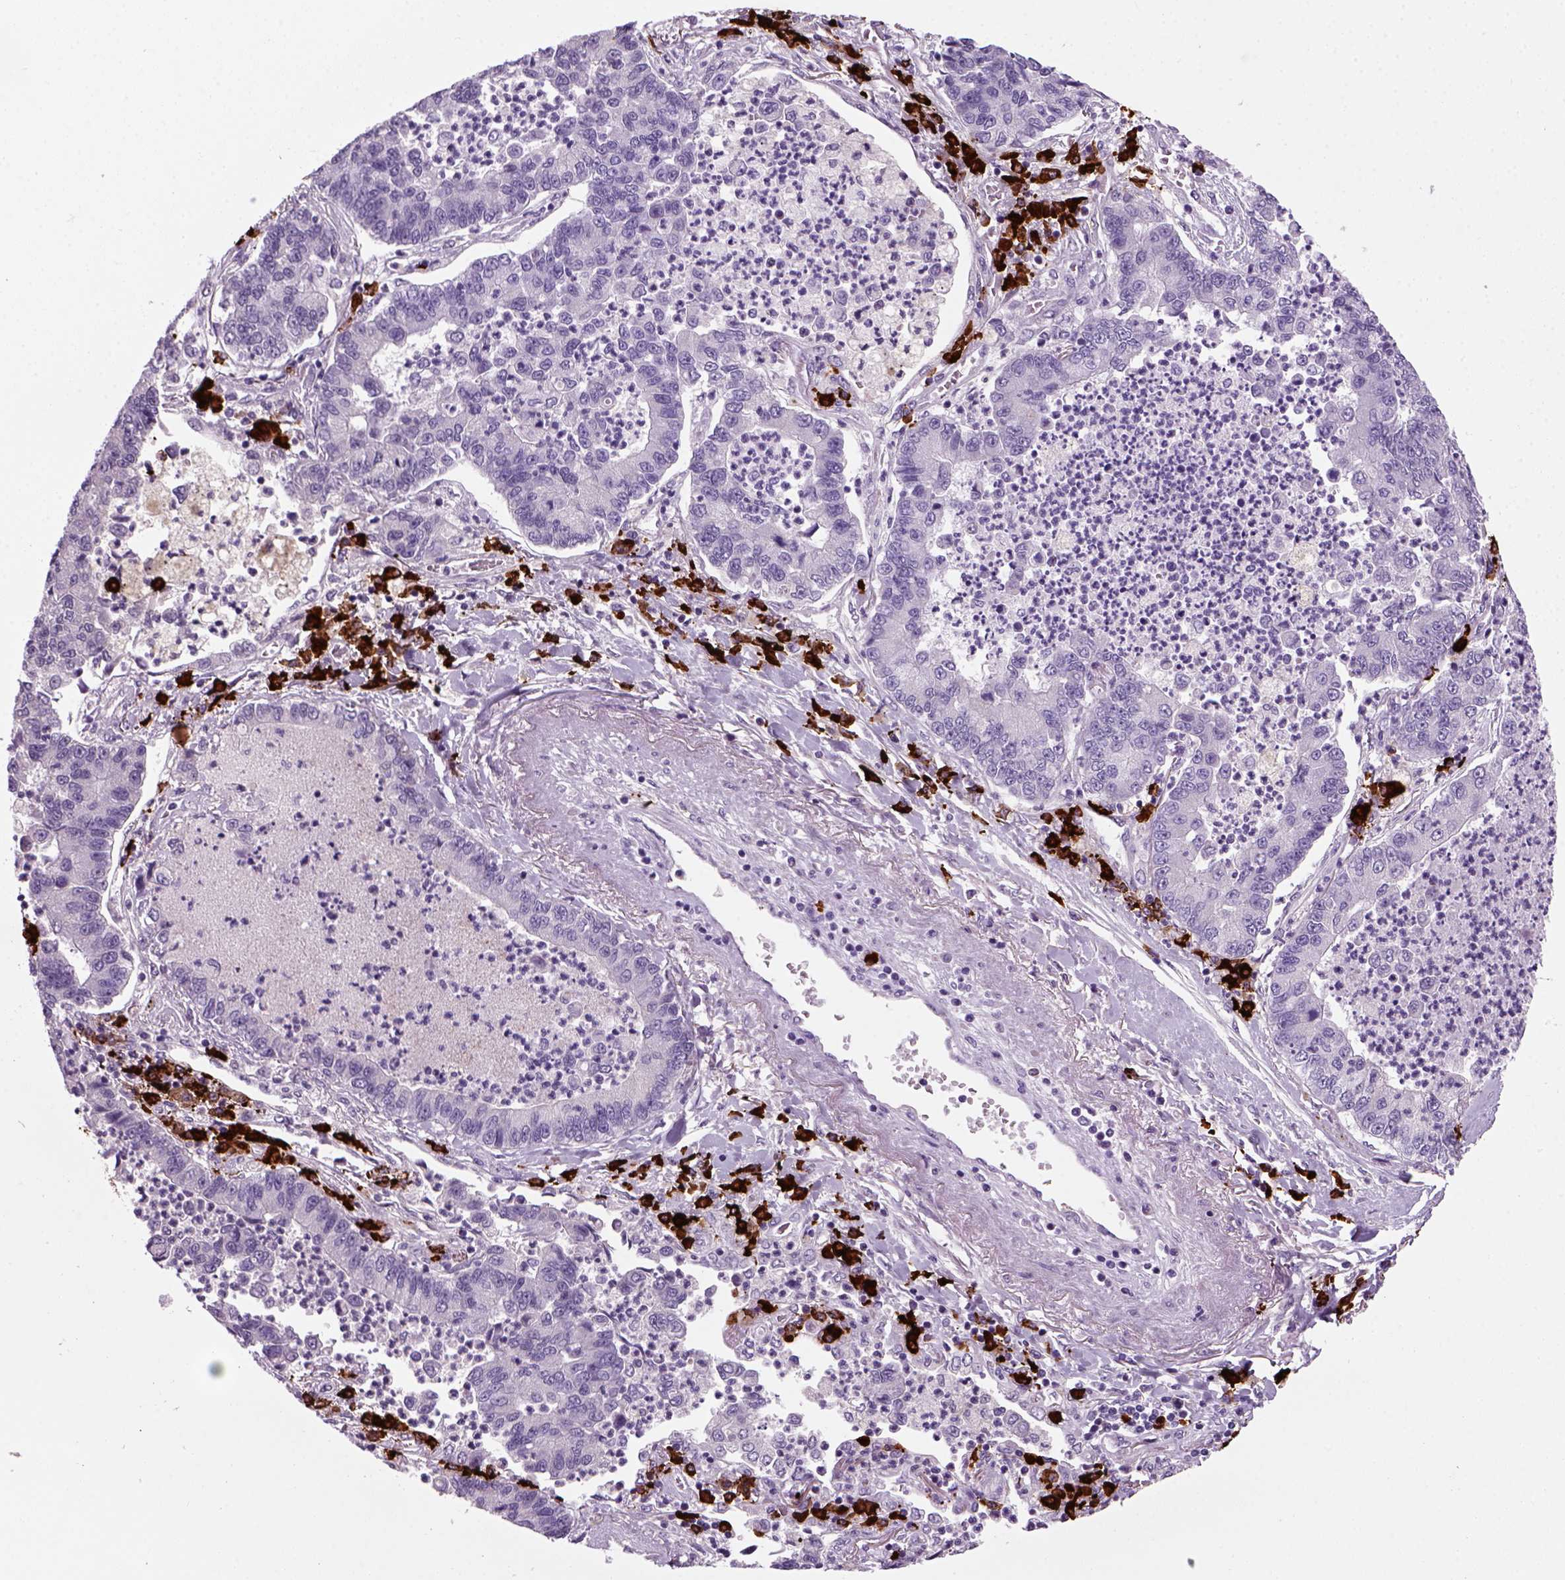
{"staining": {"intensity": "negative", "quantity": "none", "location": "none"}, "tissue": "lung cancer", "cell_type": "Tumor cells", "image_type": "cancer", "snomed": [{"axis": "morphology", "description": "Adenocarcinoma, NOS"}, {"axis": "topography", "description": "Lung"}], "caption": "Immunohistochemical staining of lung adenocarcinoma displays no significant staining in tumor cells. (Stains: DAB (3,3'-diaminobenzidine) IHC with hematoxylin counter stain, Microscopy: brightfield microscopy at high magnification).", "gene": "MZB1", "patient": {"sex": "female", "age": 57}}